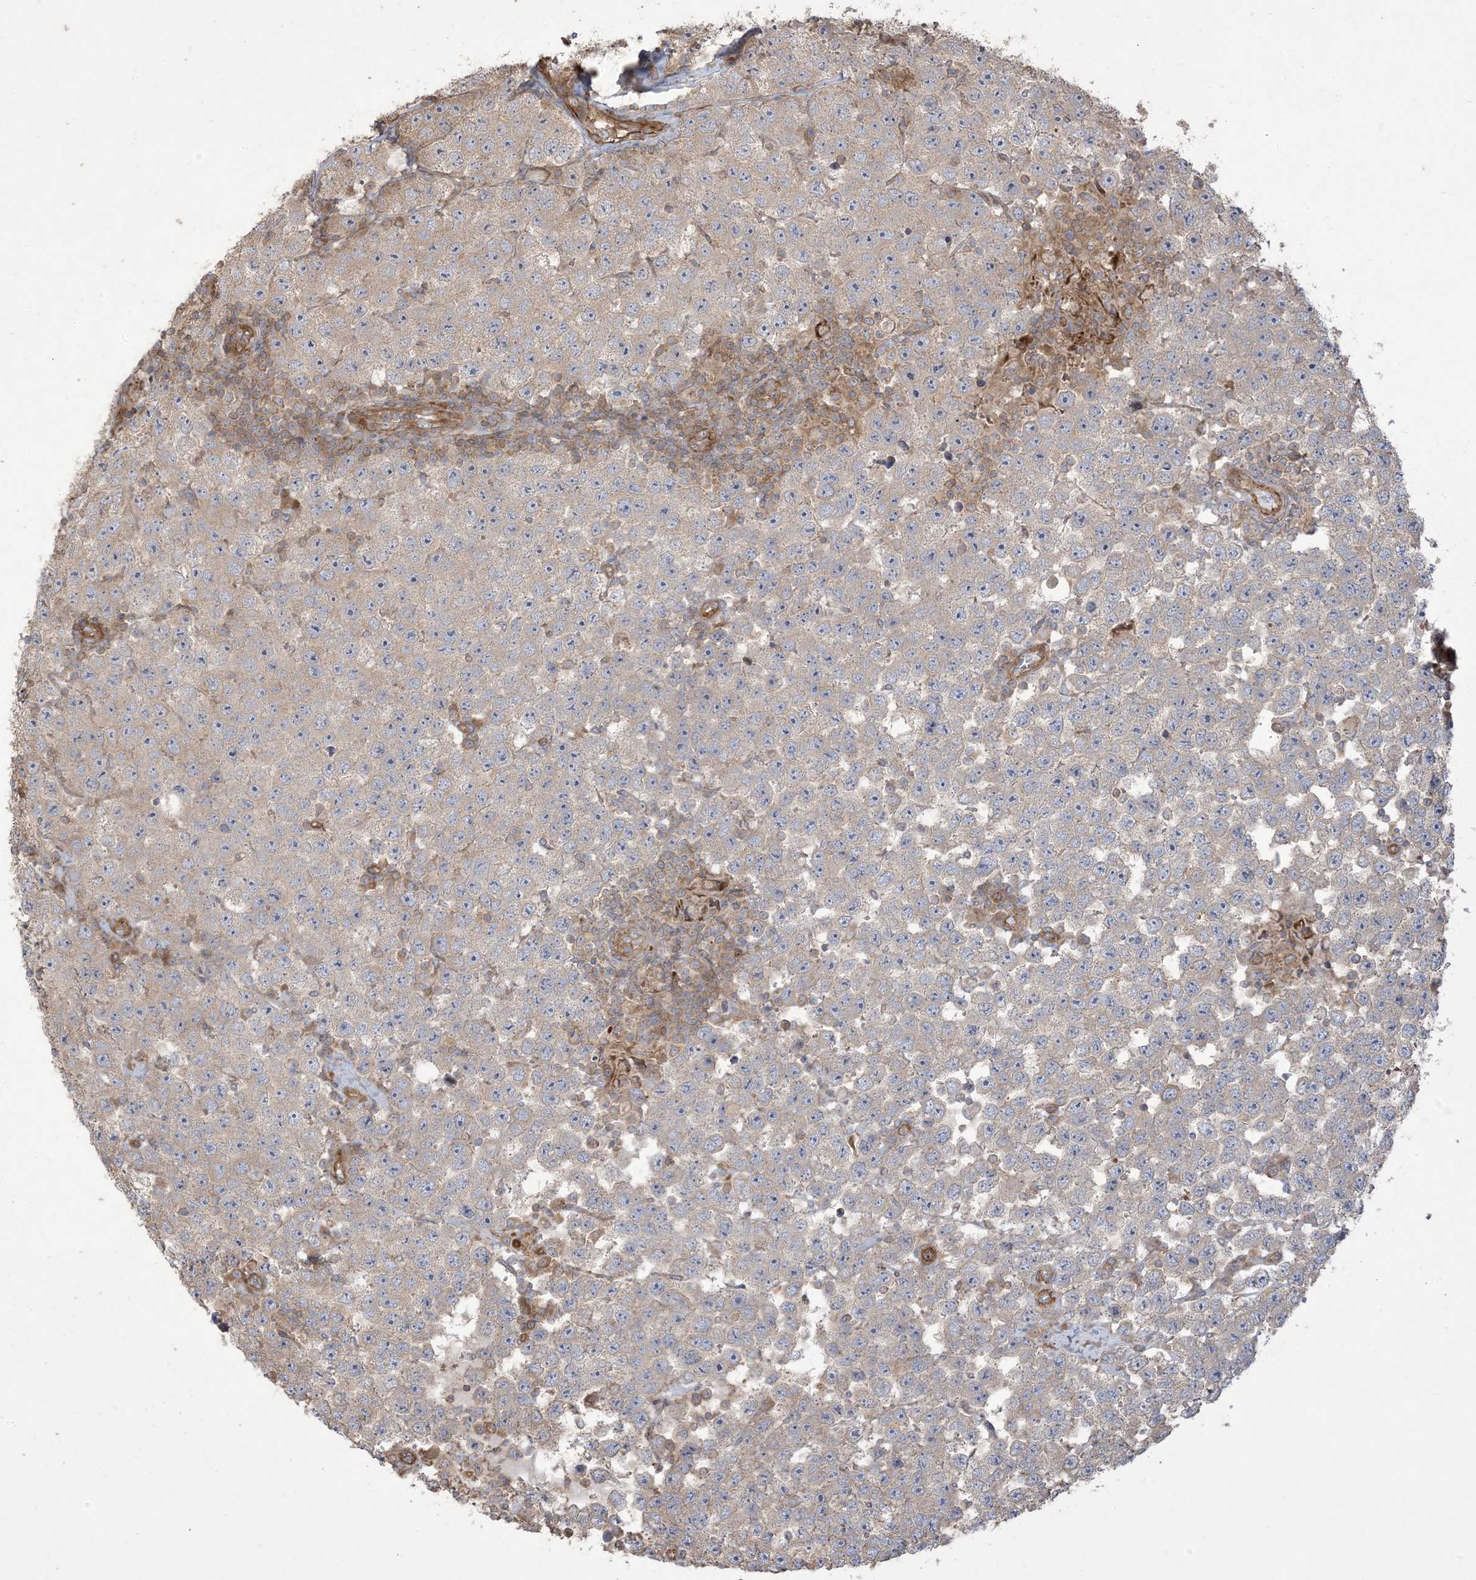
{"staining": {"intensity": "weak", "quantity": "25%-75%", "location": "cytoplasmic/membranous"}, "tissue": "testis cancer", "cell_type": "Tumor cells", "image_type": "cancer", "snomed": [{"axis": "morphology", "description": "Seminoma, NOS"}, {"axis": "topography", "description": "Testis"}], "caption": "Testis cancer (seminoma) stained for a protein displays weak cytoplasmic/membranous positivity in tumor cells. The protein of interest is stained brown, and the nuclei are stained in blue (DAB (3,3'-diaminobenzidine) IHC with brightfield microscopy, high magnification).", "gene": "KLHL18", "patient": {"sex": "male", "age": 28}}